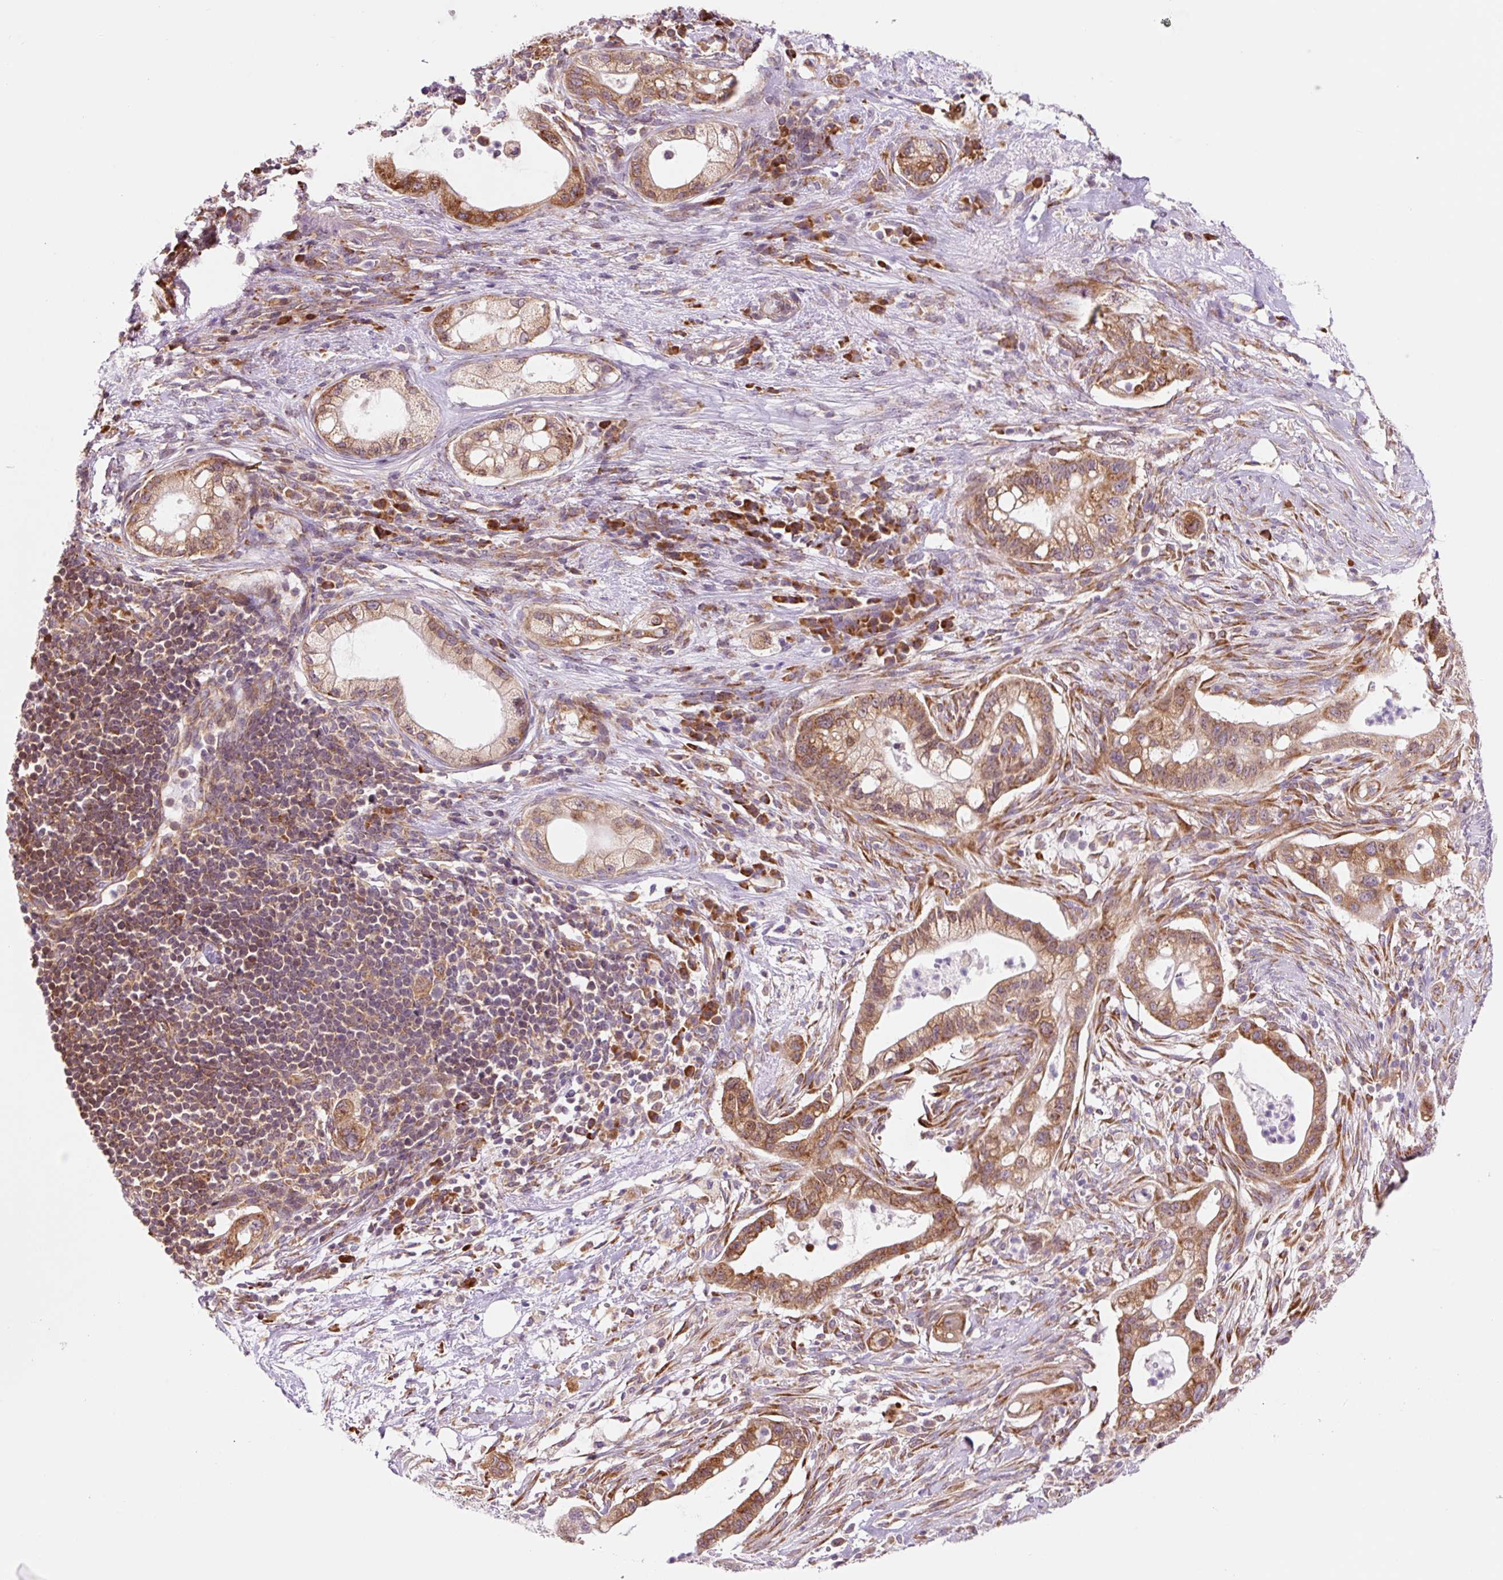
{"staining": {"intensity": "moderate", "quantity": ">75%", "location": "cytoplasmic/membranous"}, "tissue": "pancreatic cancer", "cell_type": "Tumor cells", "image_type": "cancer", "snomed": [{"axis": "morphology", "description": "Adenocarcinoma, NOS"}, {"axis": "topography", "description": "Pancreas"}], "caption": "Pancreatic cancer (adenocarcinoma) tissue displays moderate cytoplasmic/membranous staining in approximately >75% of tumor cells, visualized by immunohistochemistry.", "gene": "RPL41", "patient": {"sex": "male", "age": 44}}